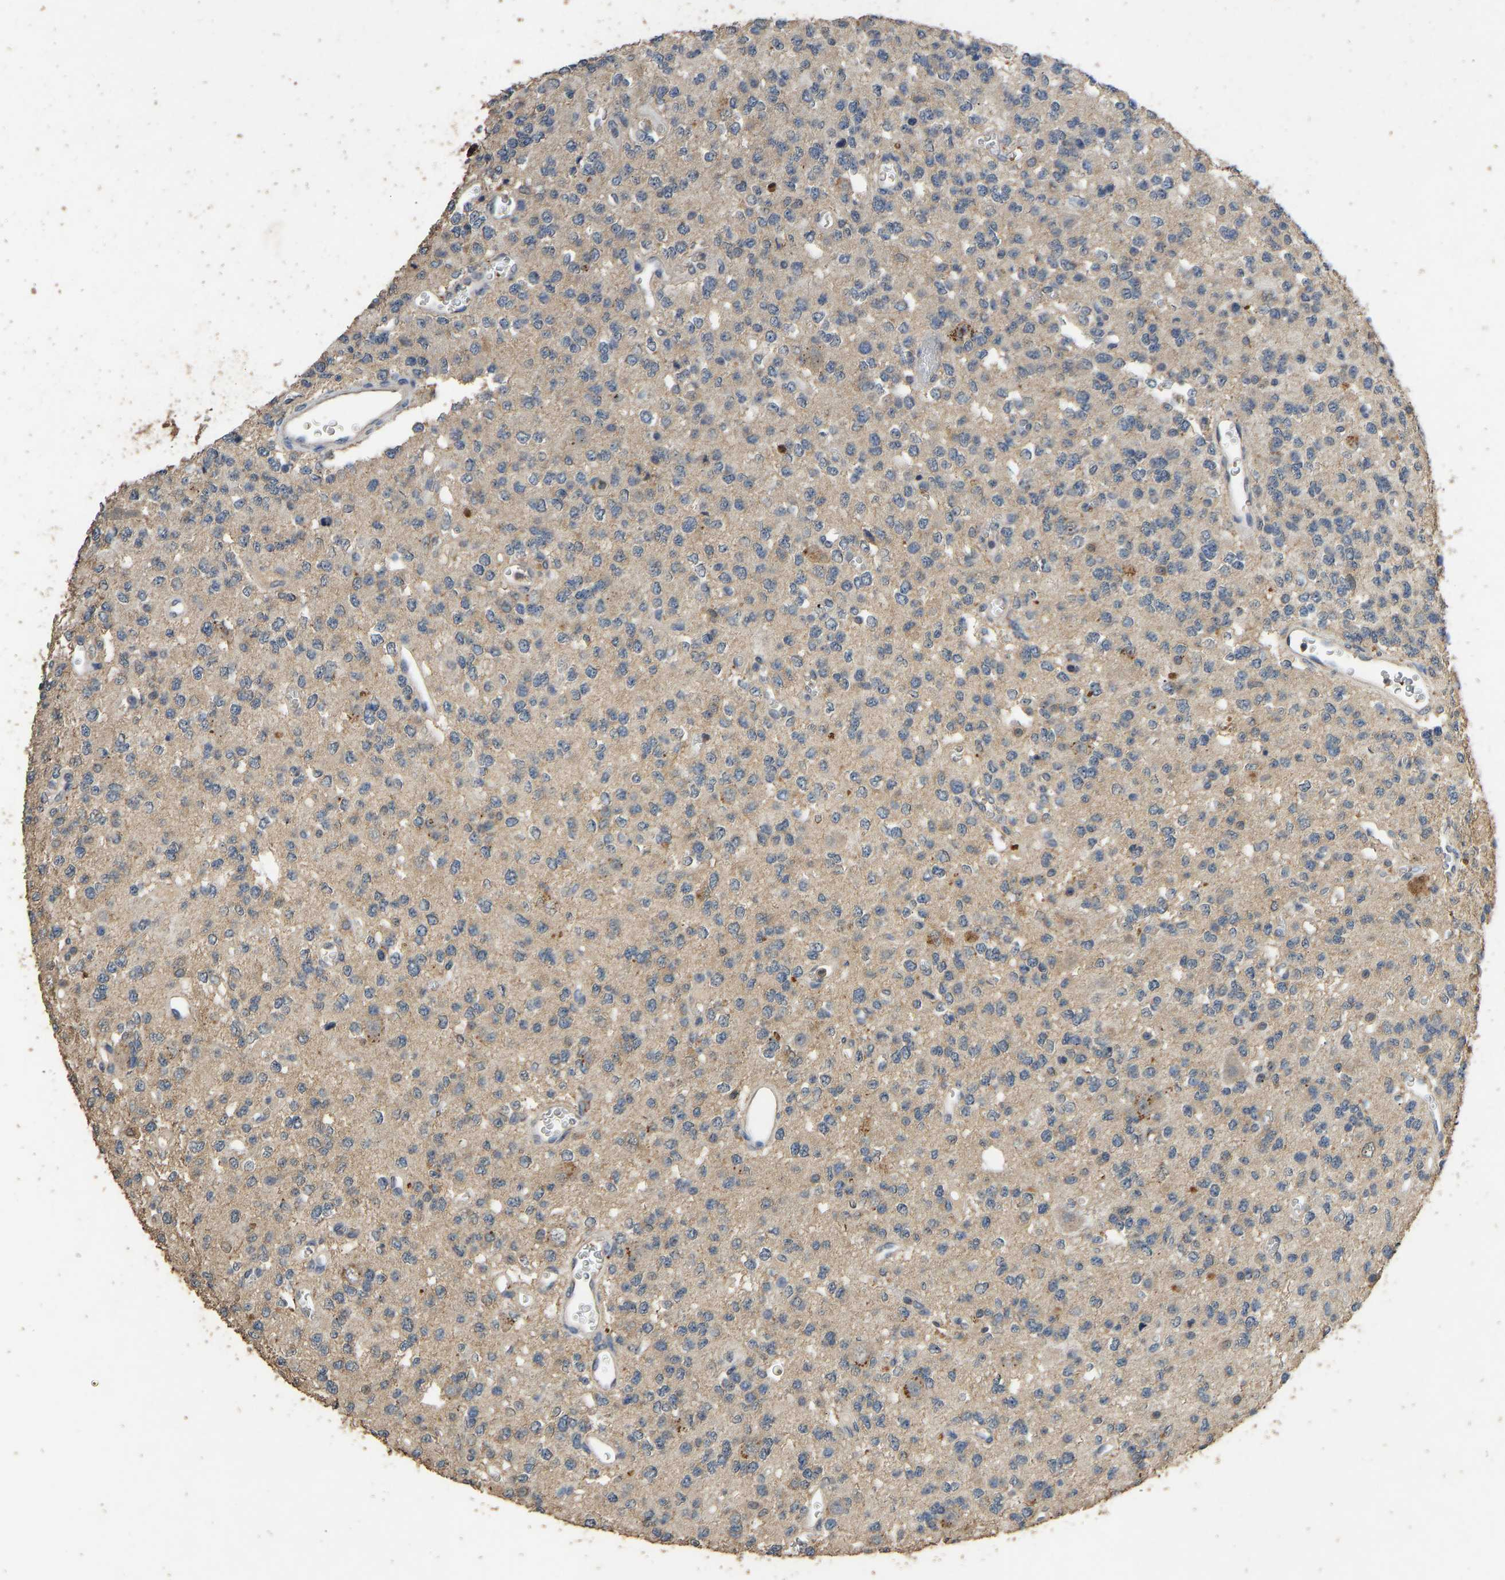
{"staining": {"intensity": "moderate", "quantity": "<25%", "location": "cytoplasmic/membranous"}, "tissue": "glioma", "cell_type": "Tumor cells", "image_type": "cancer", "snomed": [{"axis": "morphology", "description": "Glioma, malignant, Low grade"}, {"axis": "topography", "description": "Brain"}], "caption": "About <25% of tumor cells in low-grade glioma (malignant) reveal moderate cytoplasmic/membranous protein positivity as visualized by brown immunohistochemical staining.", "gene": "CIDEC", "patient": {"sex": "male", "age": 38}}